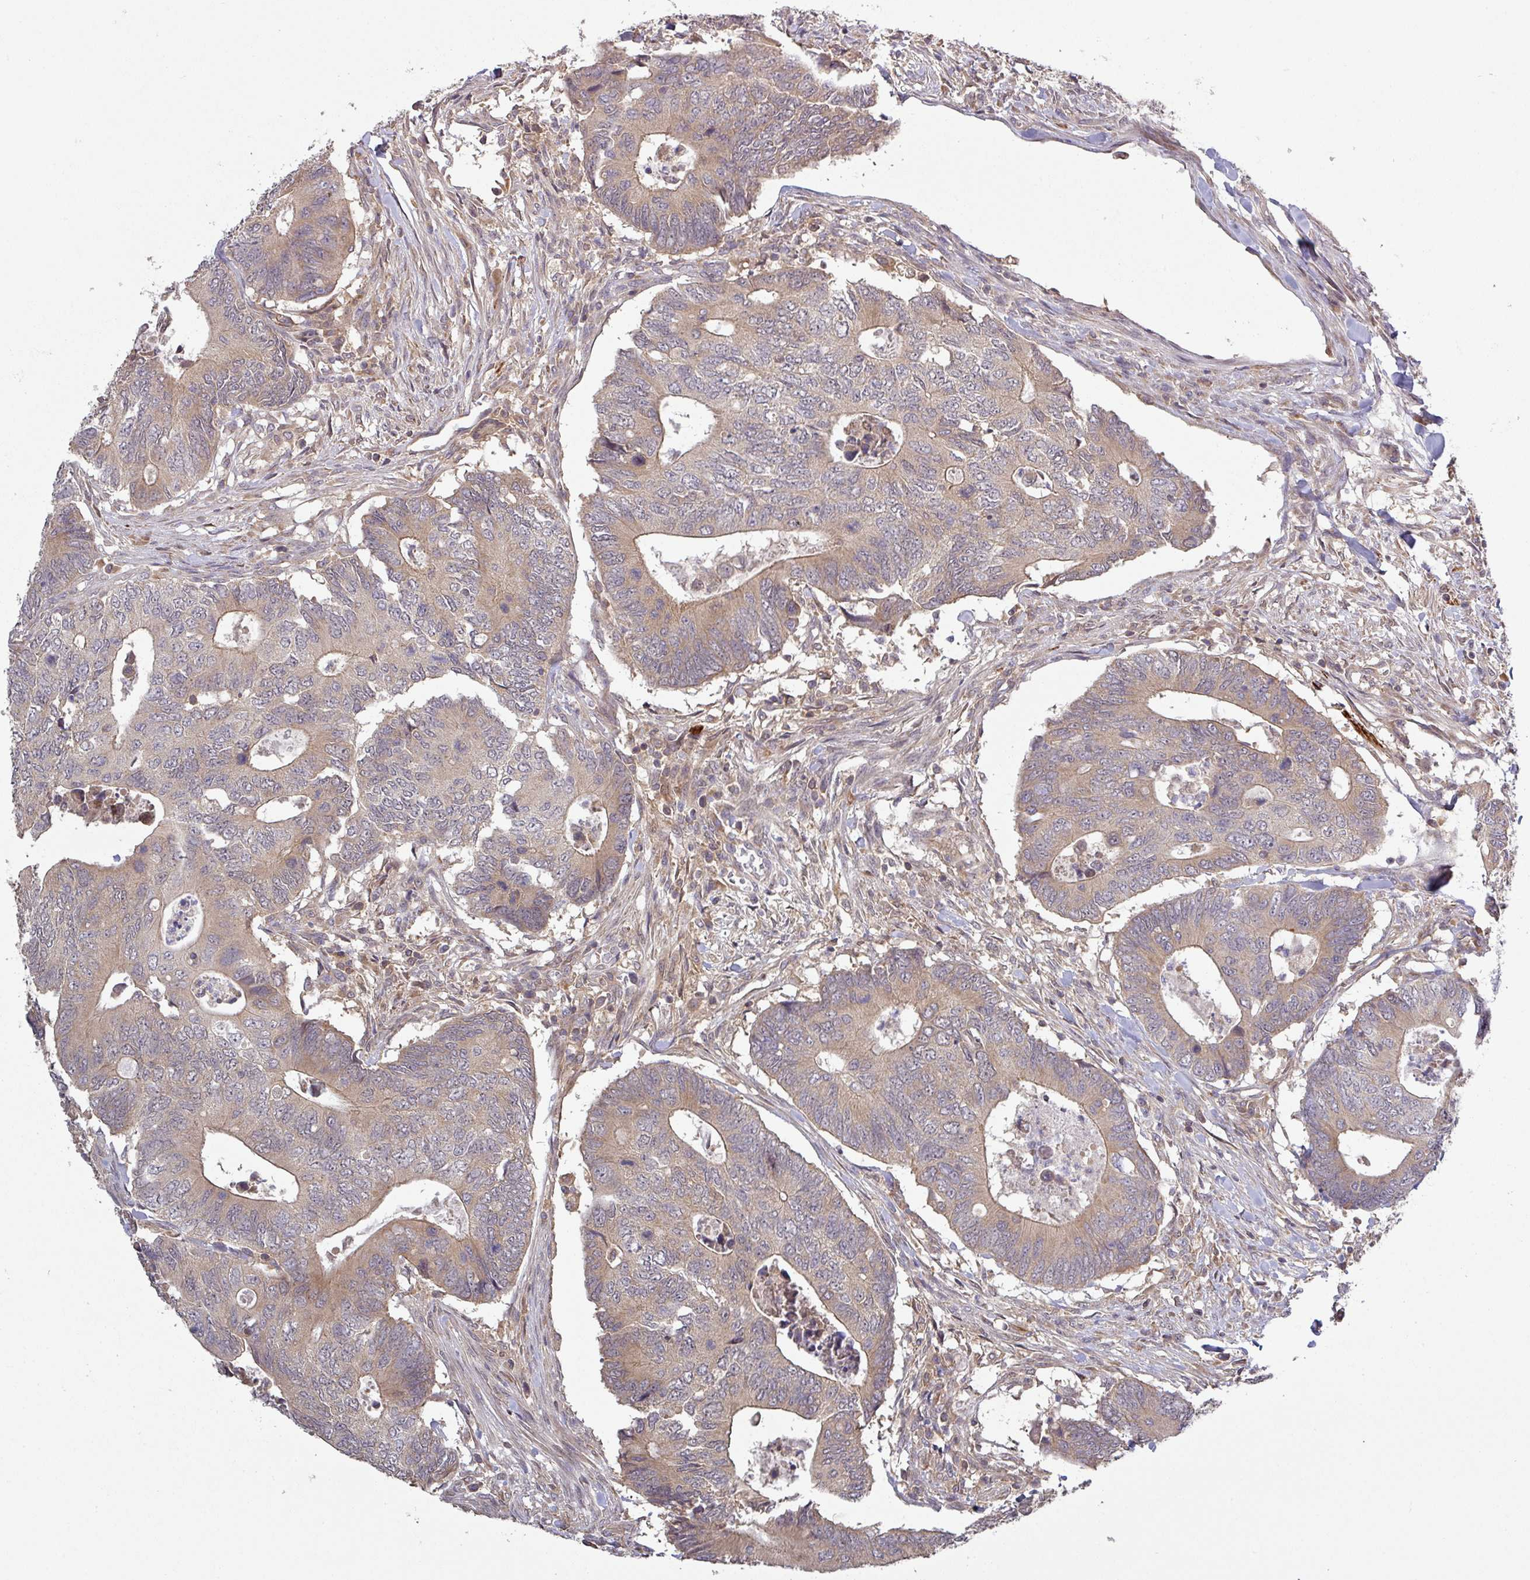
{"staining": {"intensity": "moderate", "quantity": ">75%", "location": "cytoplasmic/membranous"}, "tissue": "colorectal cancer", "cell_type": "Tumor cells", "image_type": "cancer", "snomed": [{"axis": "morphology", "description": "Adenocarcinoma, NOS"}, {"axis": "topography", "description": "Colon"}], "caption": "Immunohistochemical staining of human colorectal adenocarcinoma displays medium levels of moderate cytoplasmic/membranous expression in about >75% of tumor cells.", "gene": "CCDC121", "patient": {"sex": "male", "age": 87}}